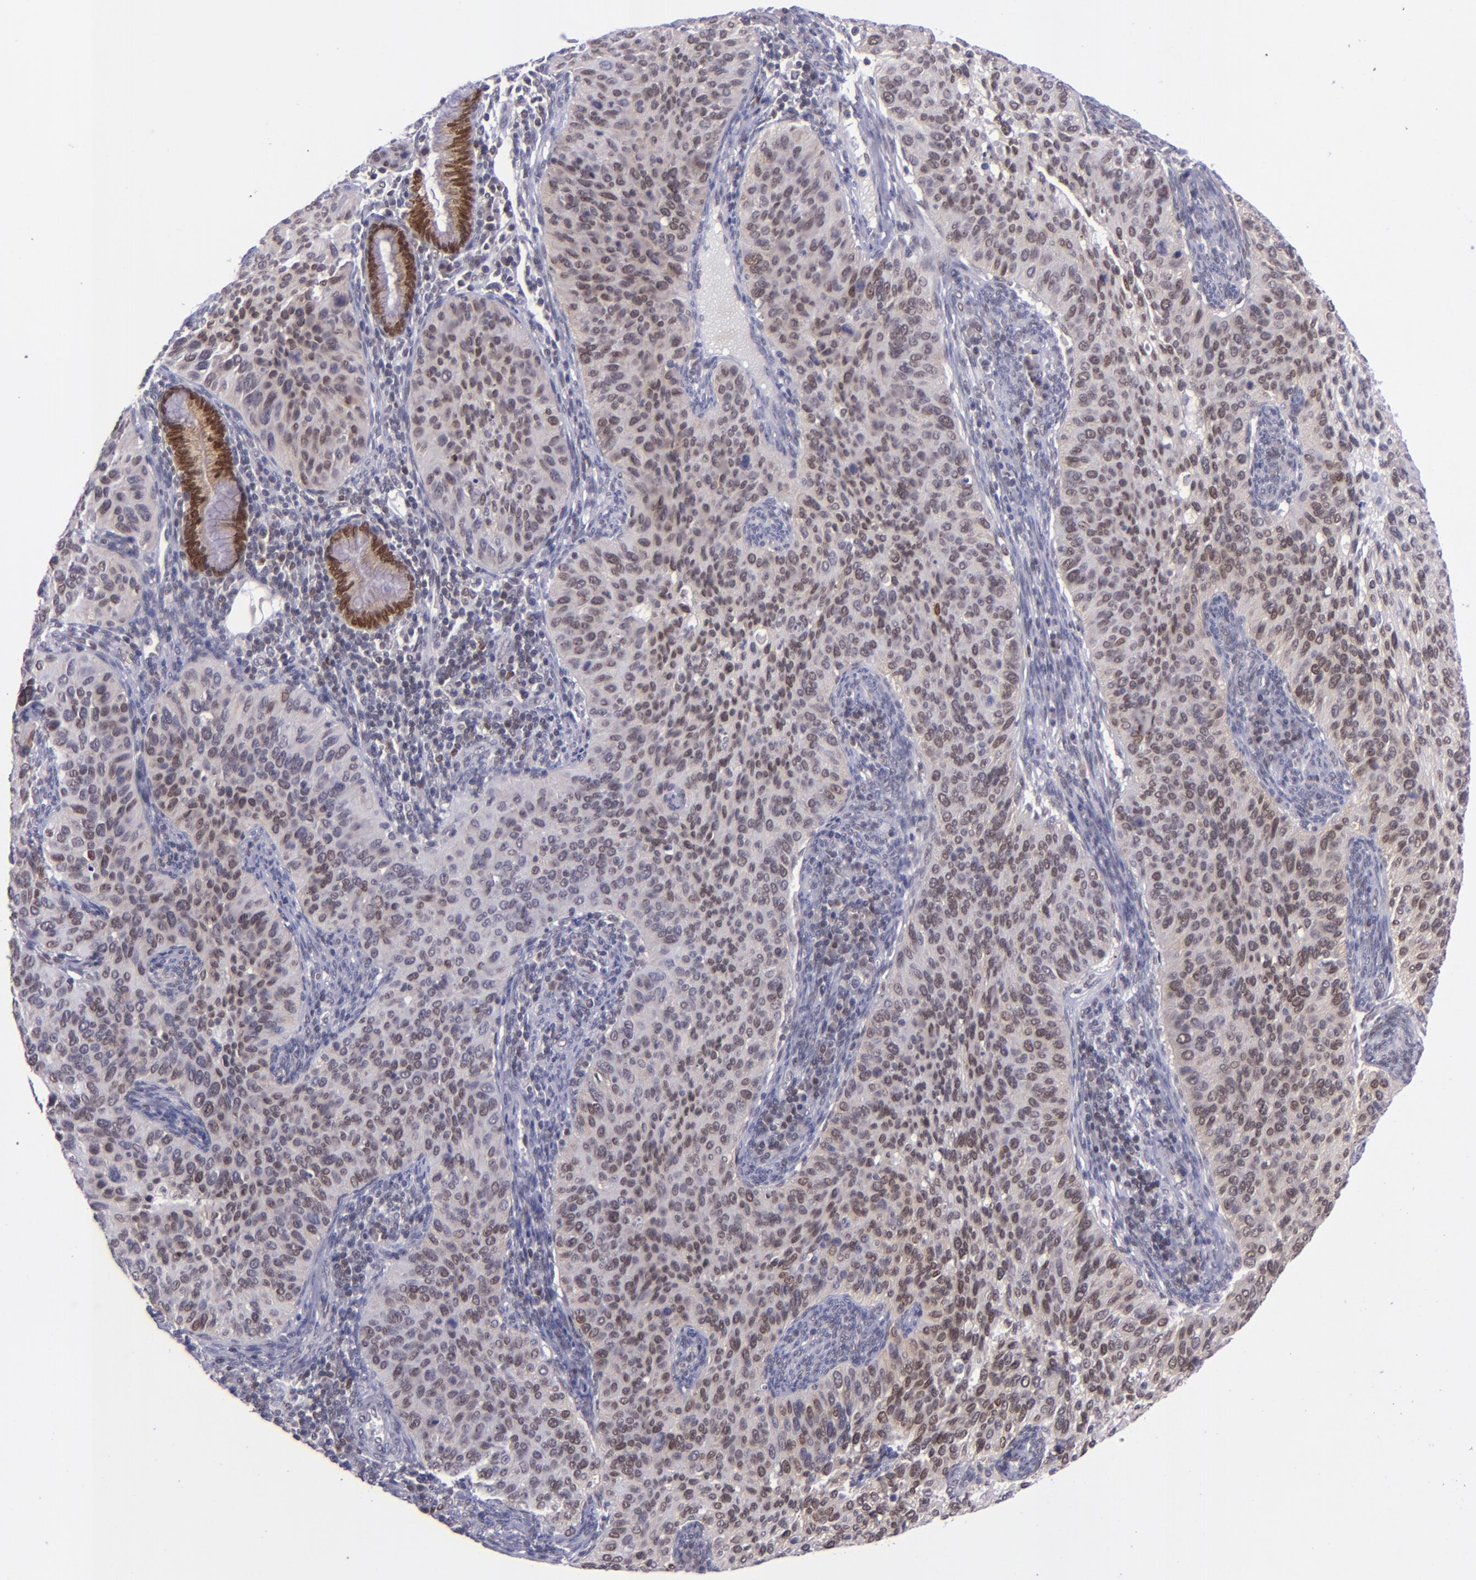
{"staining": {"intensity": "weak", "quantity": ">75%", "location": "cytoplasmic/membranous,nuclear"}, "tissue": "cervical cancer", "cell_type": "Tumor cells", "image_type": "cancer", "snomed": [{"axis": "morphology", "description": "Adenocarcinoma, NOS"}, {"axis": "topography", "description": "Cervix"}], "caption": "Cervical cancer (adenocarcinoma) stained with a protein marker exhibits weak staining in tumor cells.", "gene": "BAG1", "patient": {"sex": "female", "age": 29}}